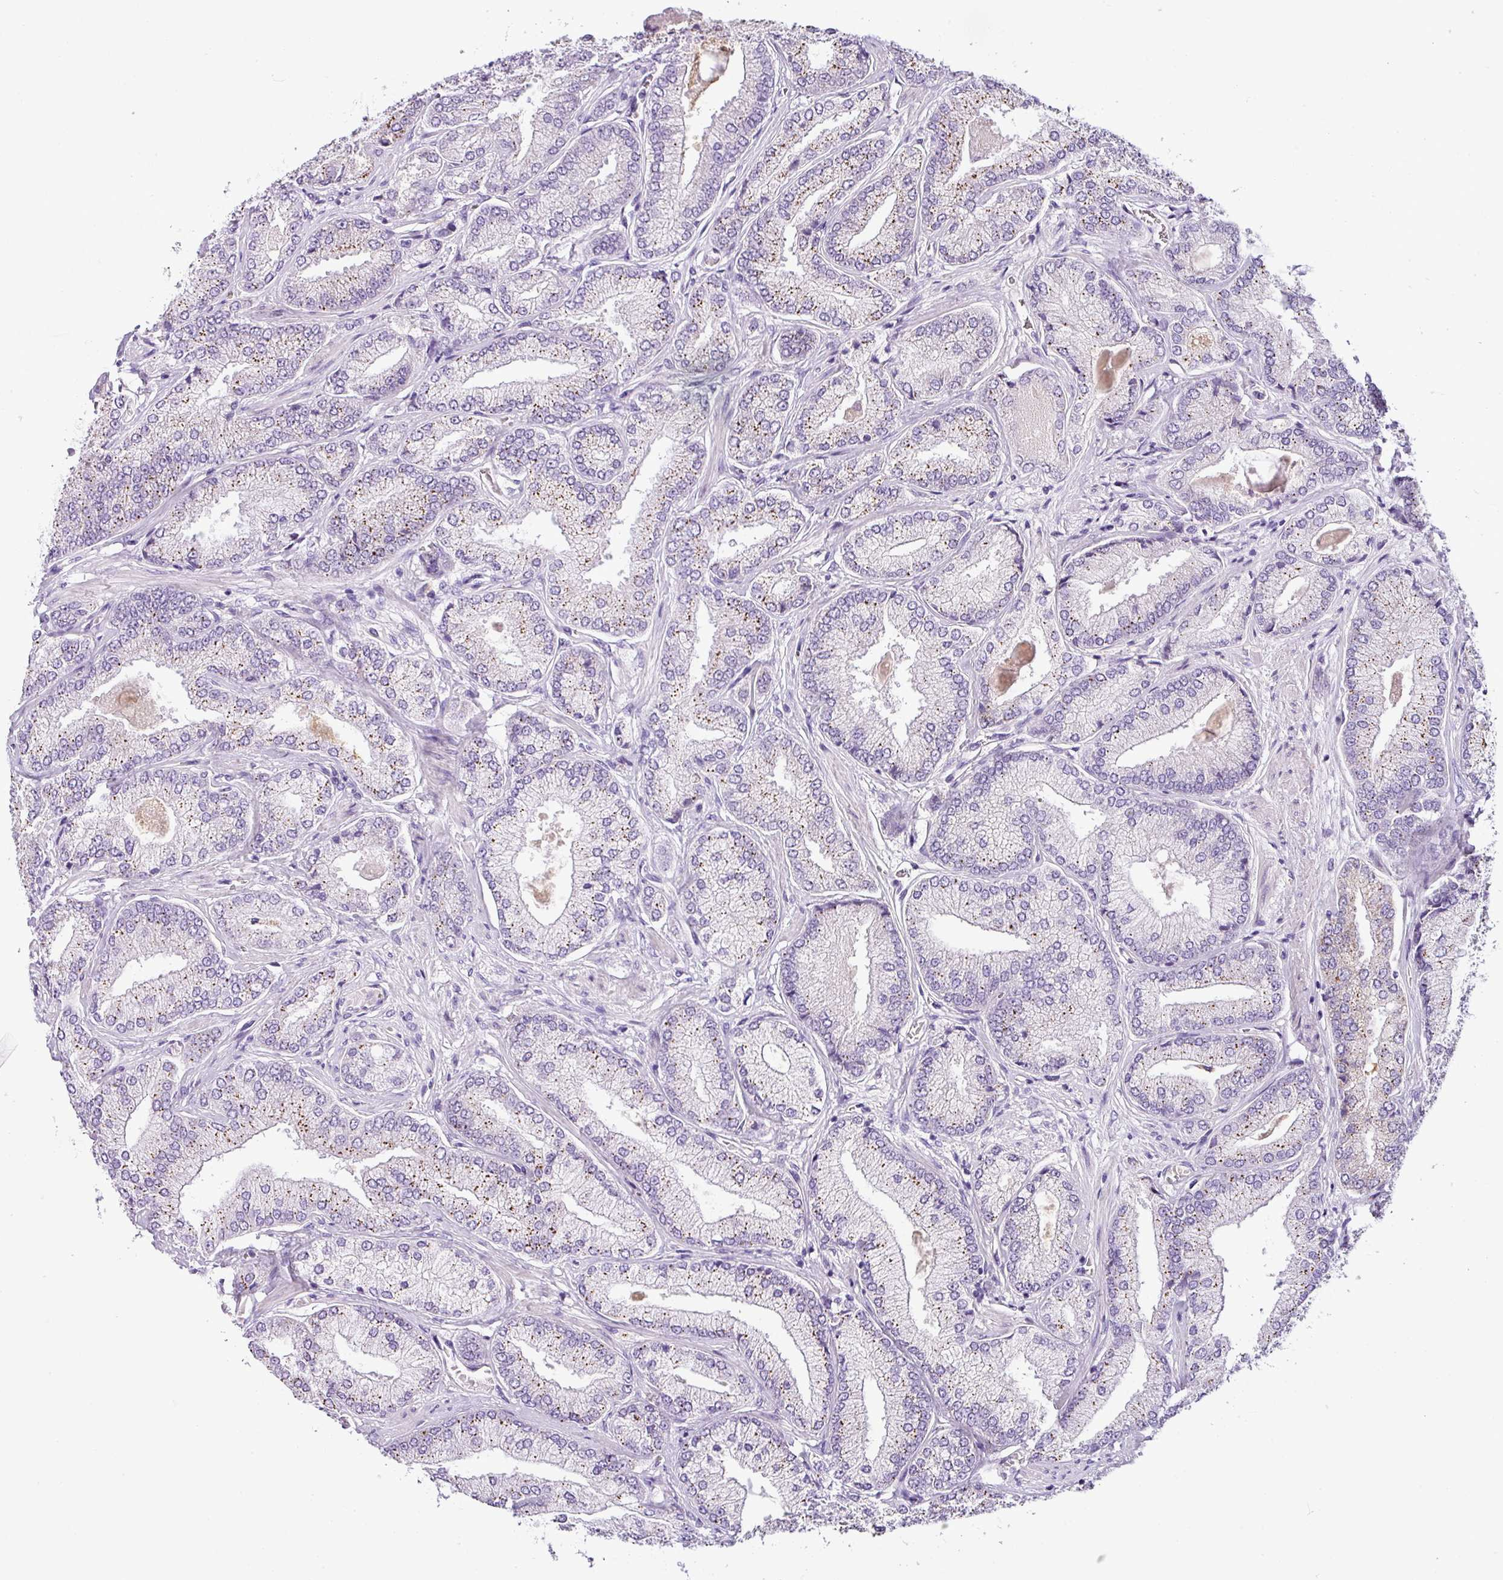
{"staining": {"intensity": "moderate", "quantity": "25%-75%", "location": "cytoplasmic/membranous"}, "tissue": "prostate cancer", "cell_type": "Tumor cells", "image_type": "cancer", "snomed": [{"axis": "morphology", "description": "Adenocarcinoma, High grade"}, {"axis": "topography", "description": "Prostate"}], "caption": "About 25%-75% of tumor cells in prostate adenocarcinoma (high-grade) demonstrate moderate cytoplasmic/membranous protein expression as visualized by brown immunohistochemical staining.", "gene": "HMCN2", "patient": {"sex": "male", "age": 68}}